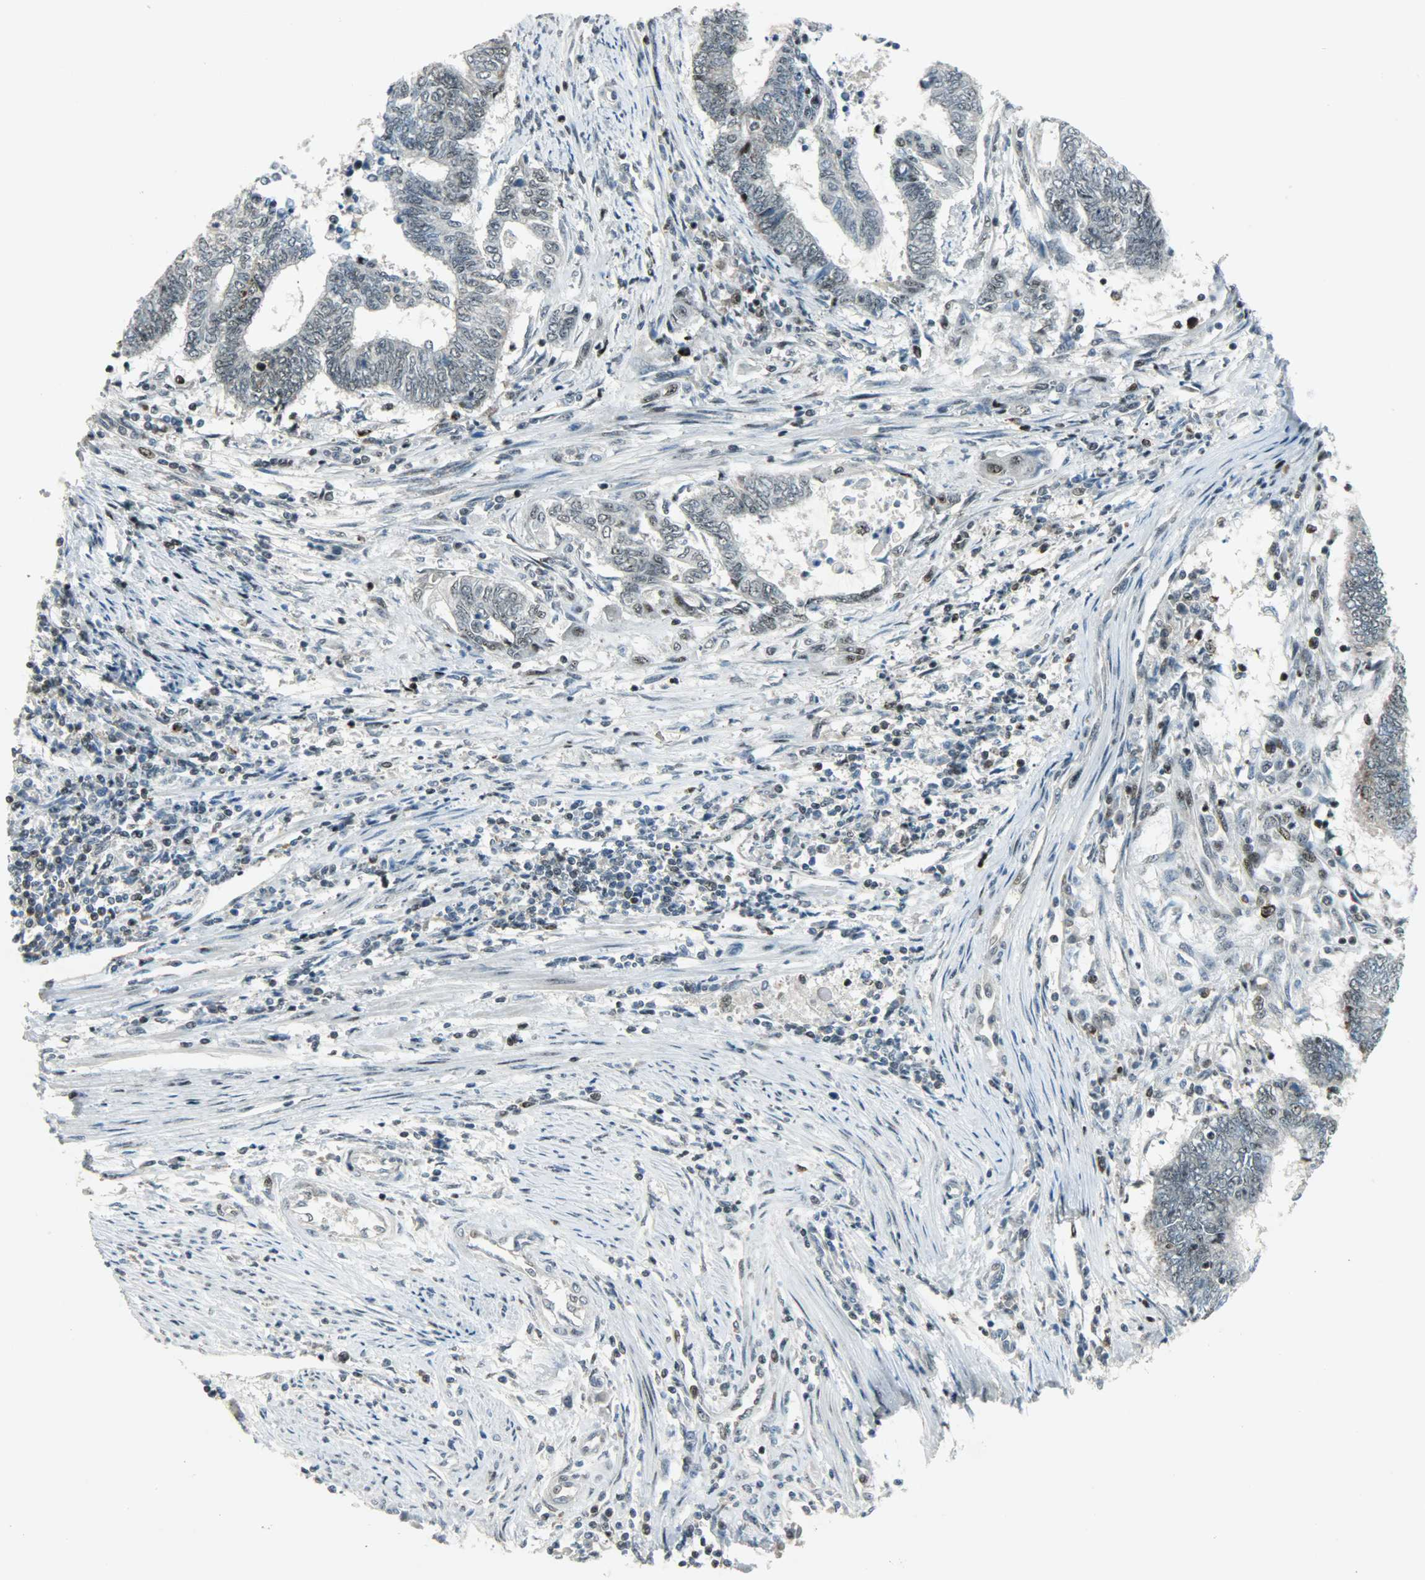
{"staining": {"intensity": "negative", "quantity": "none", "location": "none"}, "tissue": "endometrial cancer", "cell_type": "Tumor cells", "image_type": "cancer", "snomed": [{"axis": "morphology", "description": "Adenocarcinoma, NOS"}, {"axis": "topography", "description": "Uterus"}, {"axis": "topography", "description": "Endometrium"}], "caption": "Histopathology image shows no significant protein staining in tumor cells of endometrial cancer (adenocarcinoma).", "gene": "IL15", "patient": {"sex": "female", "age": 70}}